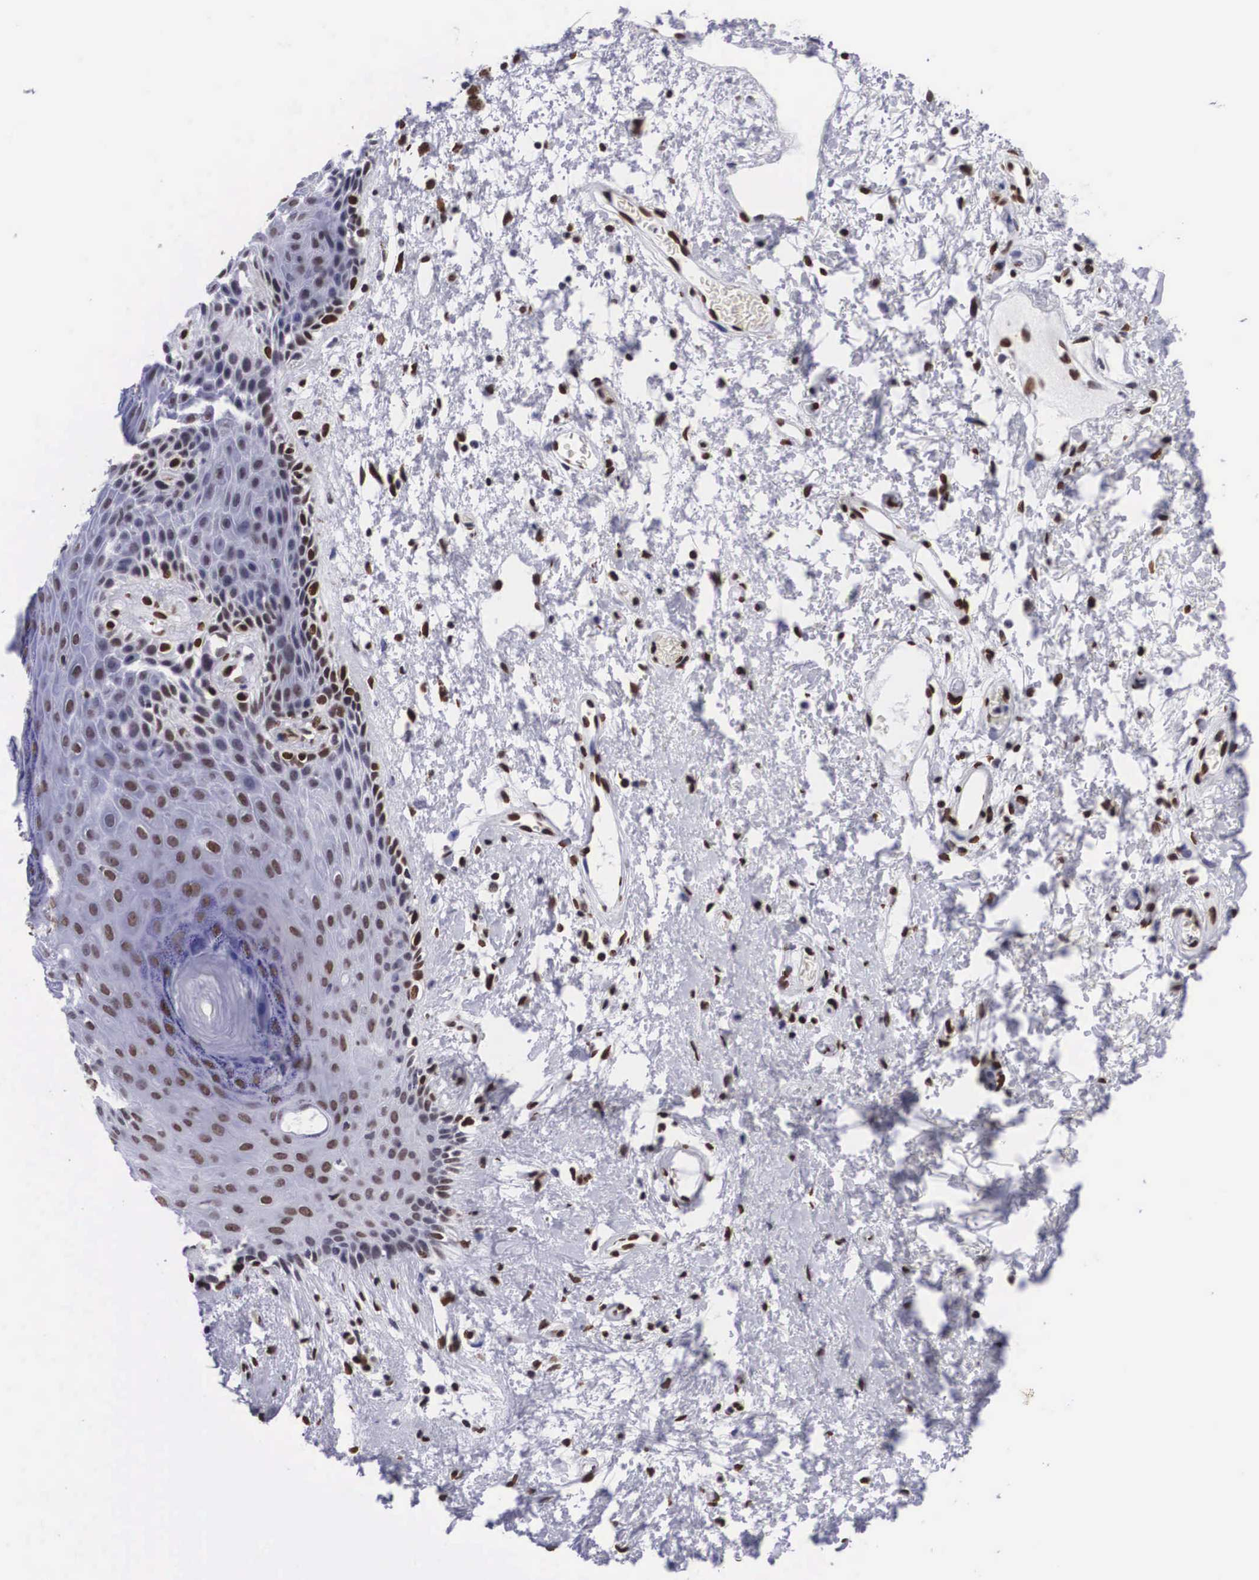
{"staining": {"intensity": "moderate", "quantity": ">75%", "location": "nuclear"}, "tissue": "skin", "cell_type": "Epidermal cells", "image_type": "normal", "snomed": [{"axis": "morphology", "description": "Normal tissue, NOS"}, {"axis": "topography", "description": "Anal"}, {"axis": "topography", "description": "Peripheral nerve tissue"}], "caption": "Unremarkable skin was stained to show a protein in brown. There is medium levels of moderate nuclear expression in approximately >75% of epidermal cells.", "gene": "MECP2", "patient": {"sex": "female", "age": 46}}